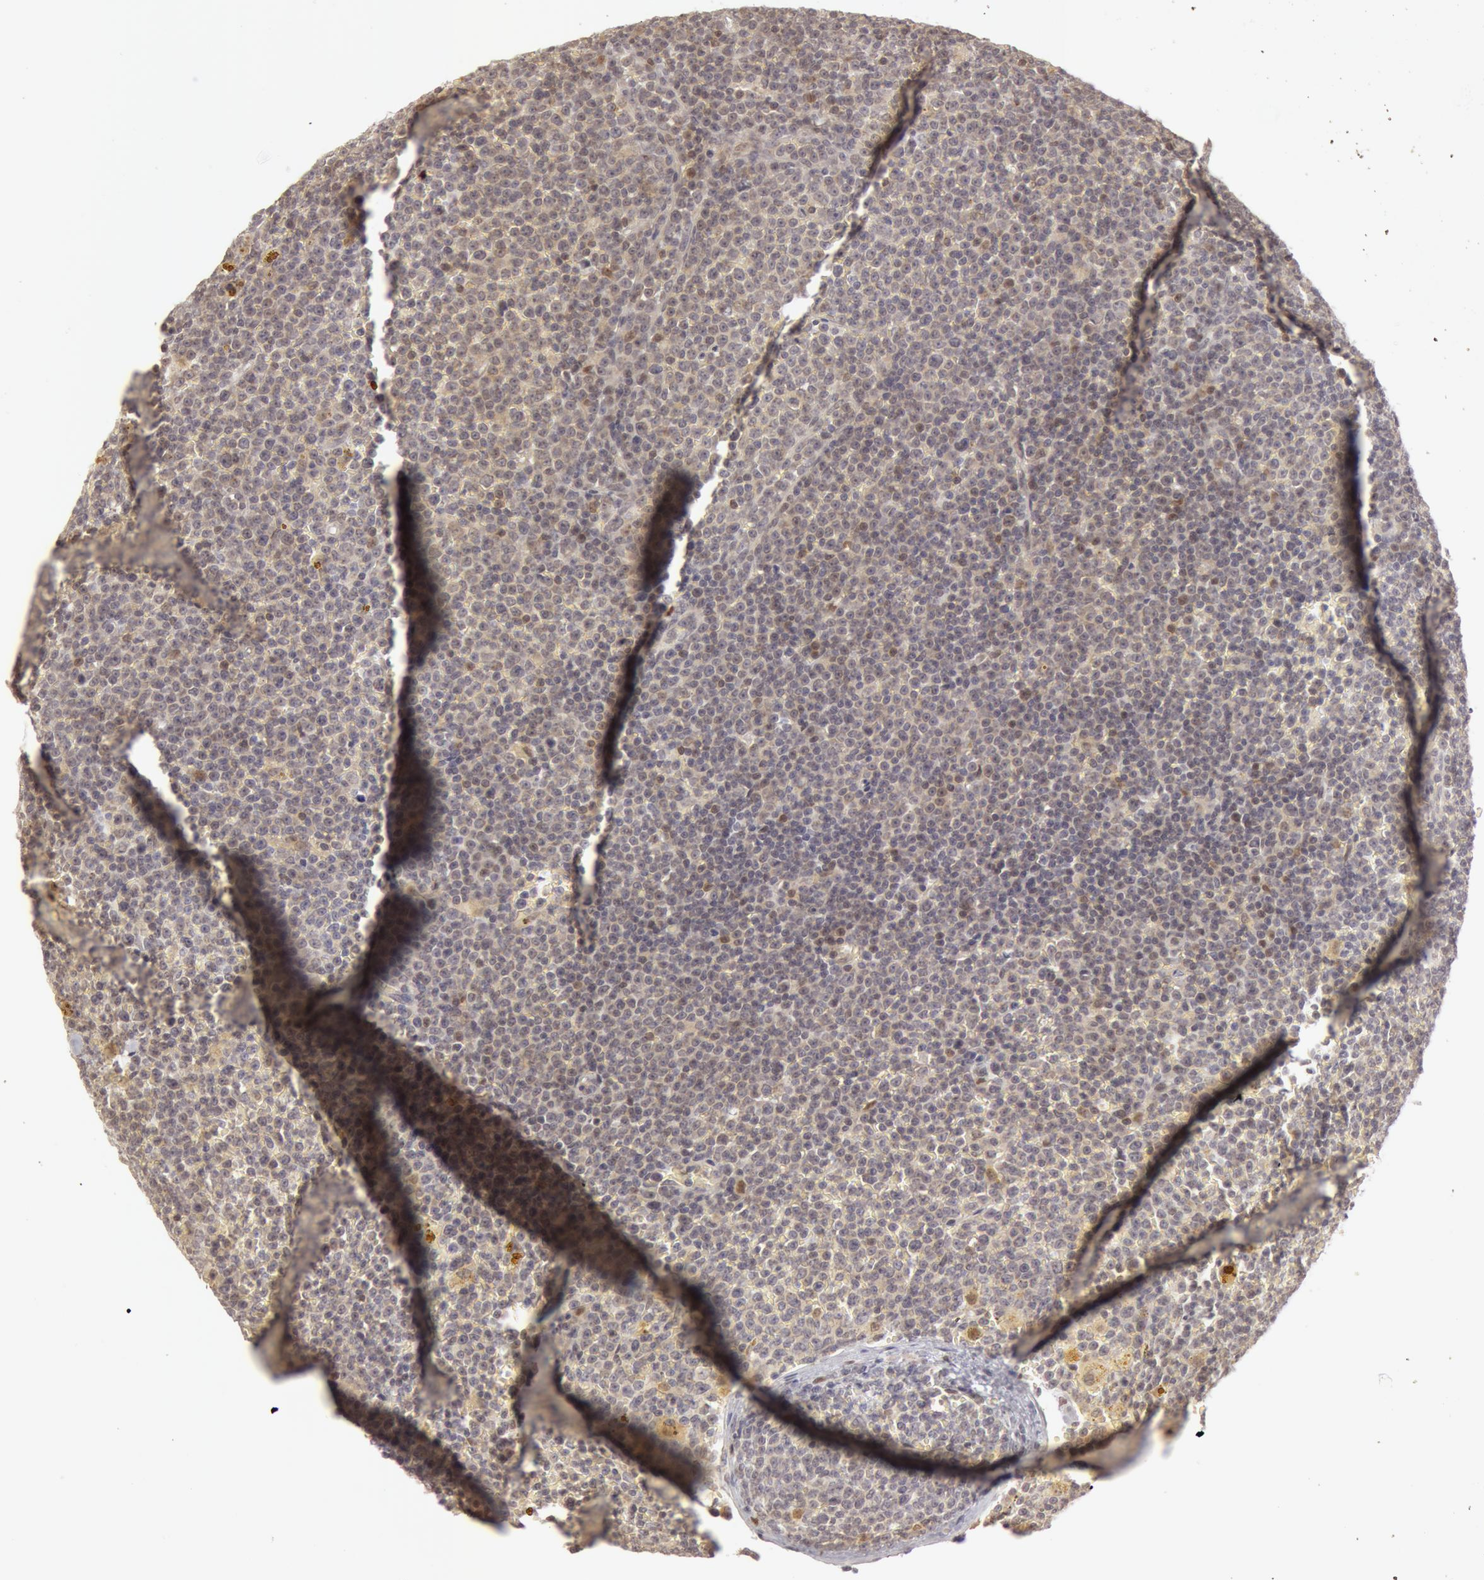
{"staining": {"intensity": "negative", "quantity": "none", "location": "none"}, "tissue": "lymphoma", "cell_type": "Tumor cells", "image_type": "cancer", "snomed": [{"axis": "morphology", "description": "Malignant lymphoma, non-Hodgkin's type, Low grade"}, {"axis": "topography", "description": "Lymph node"}], "caption": "Protein analysis of malignant lymphoma, non-Hodgkin's type (low-grade) demonstrates no significant expression in tumor cells.", "gene": "OASL", "patient": {"sex": "male", "age": 50}}